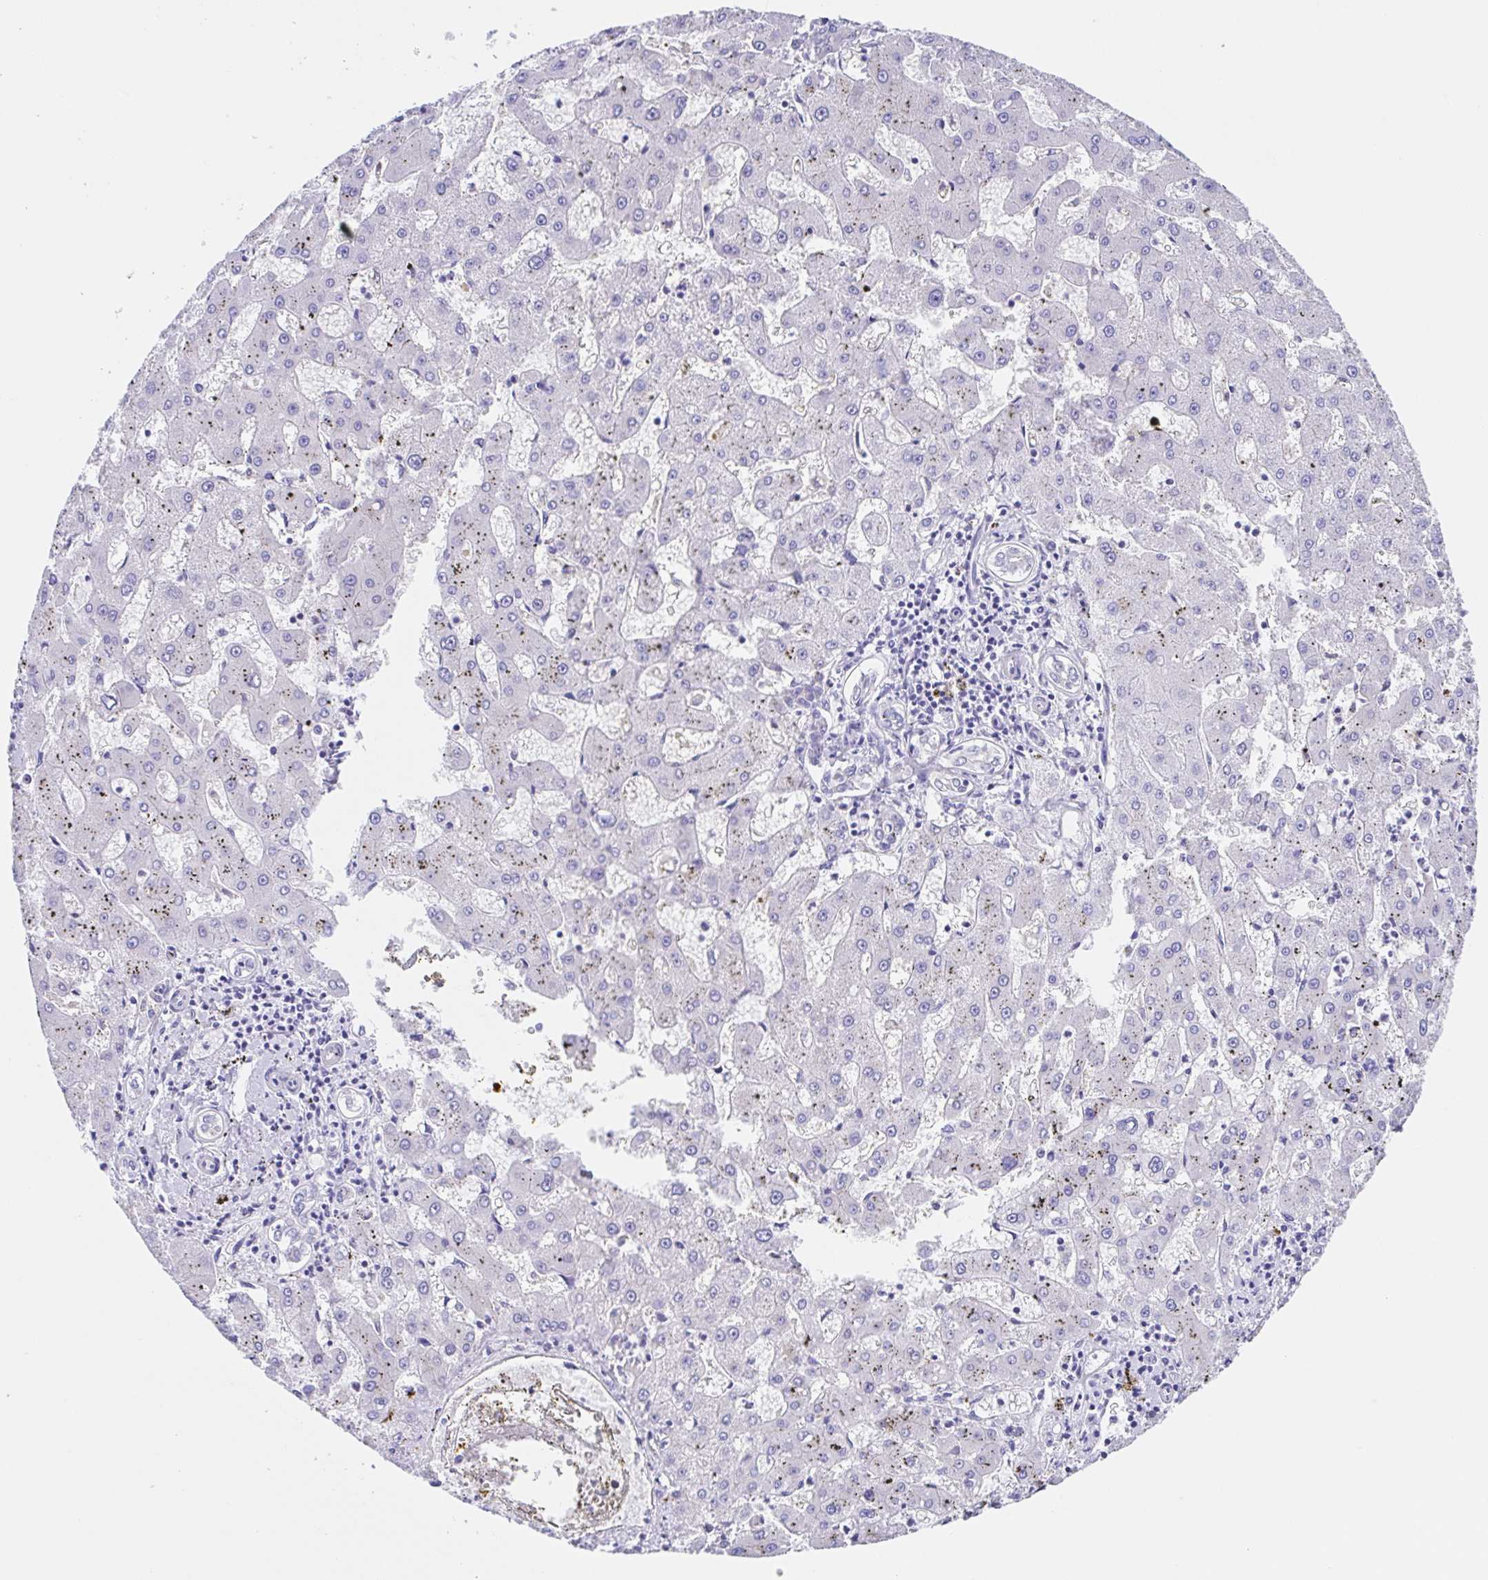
{"staining": {"intensity": "negative", "quantity": "none", "location": "none"}, "tissue": "liver cancer", "cell_type": "Tumor cells", "image_type": "cancer", "snomed": [{"axis": "morphology", "description": "Carcinoma, Hepatocellular, NOS"}, {"axis": "topography", "description": "Liver"}], "caption": "A histopathology image of human hepatocellular carcinoma (liver) is negative for staining in tumor cells.", "gene": "SCG3", "patient": {"sex": "male", "age": 67}}